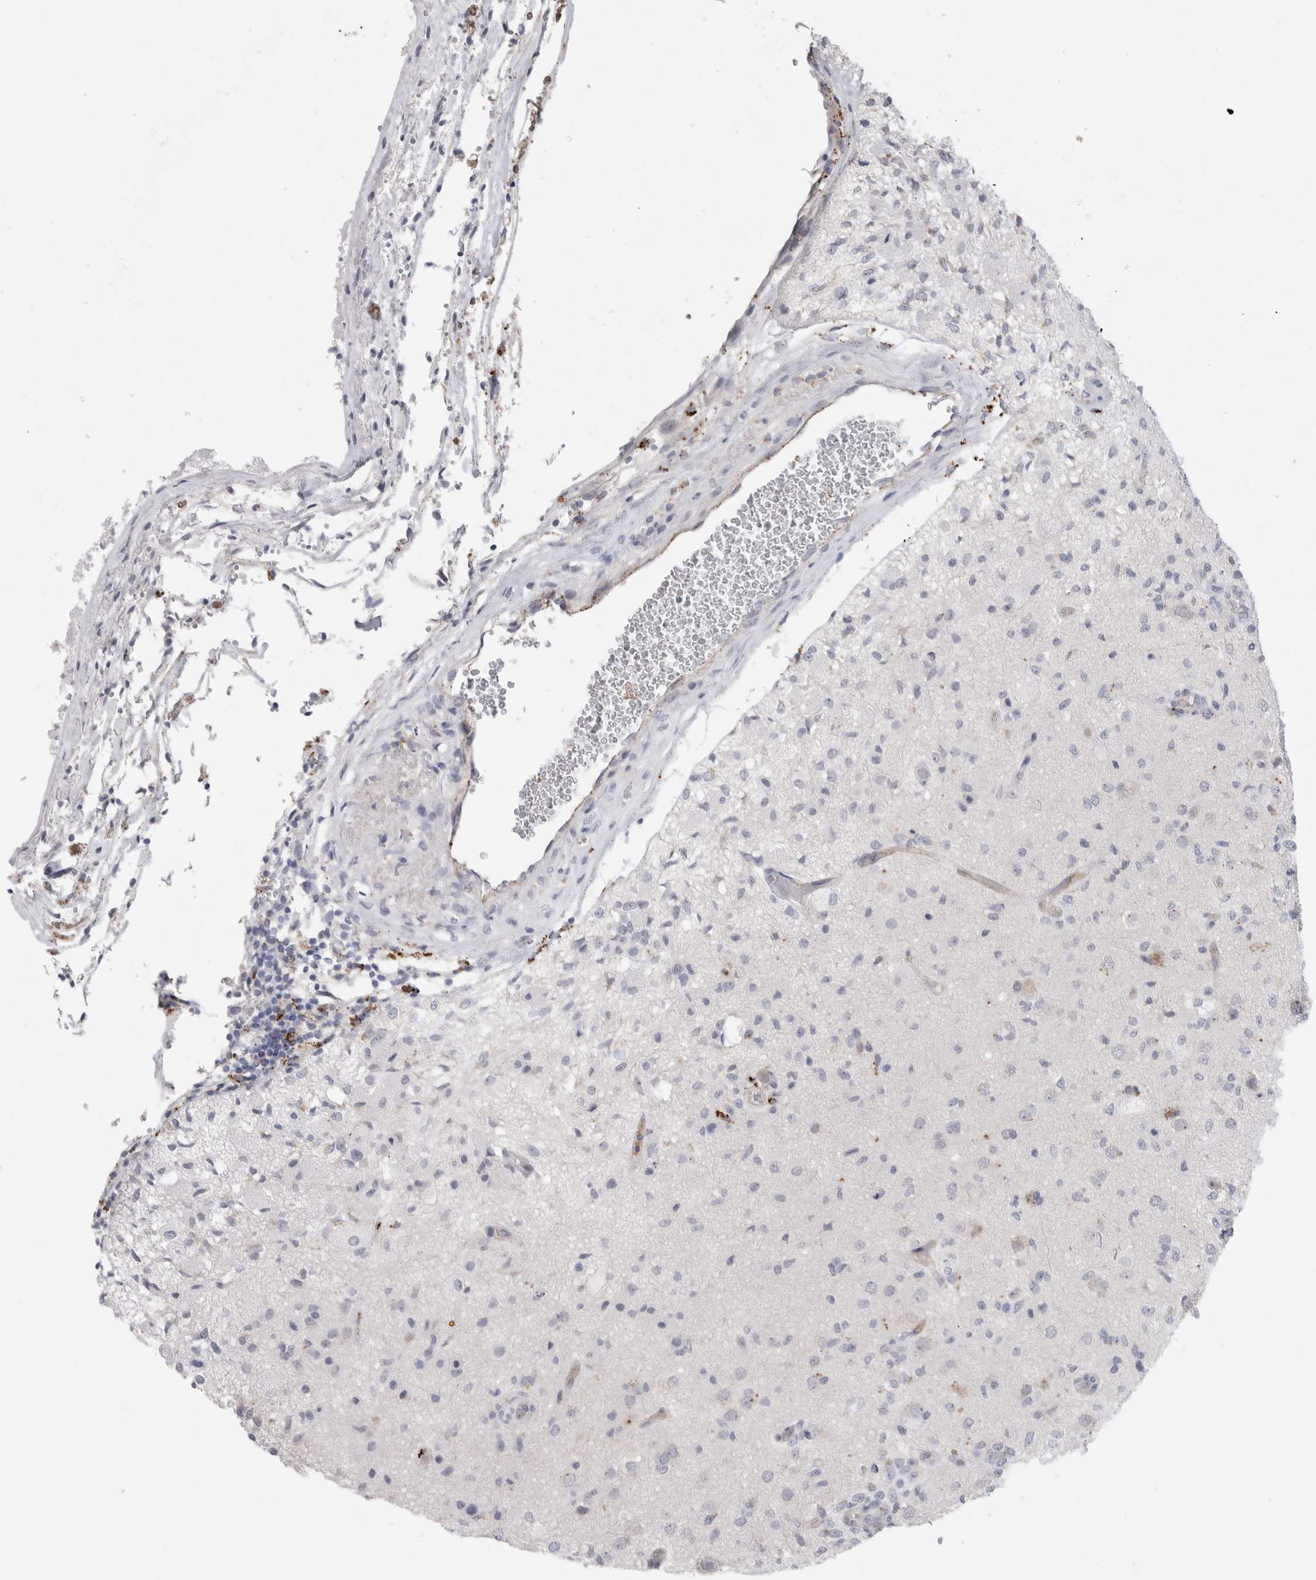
{"staining": {"intensity": "negative", "quantity": "none", "location": "none"}, "tissue": "glioma", "cell_type": "Tumor cells", "image_type": "cancer", "snomed": [{"axis": "morphology", "description": "Normal tissue, NOS"}, {"axis": "morphology", "description": "Glioma, malignant, High grade"}, {"axis": "topography", "description": "Cerebral cortex"}], "caption": "A micrograph of human glioma is negative for staining in tumor cells.", "gene": "ANKMY1", "patient": {"sex": "male", "age": 77}}